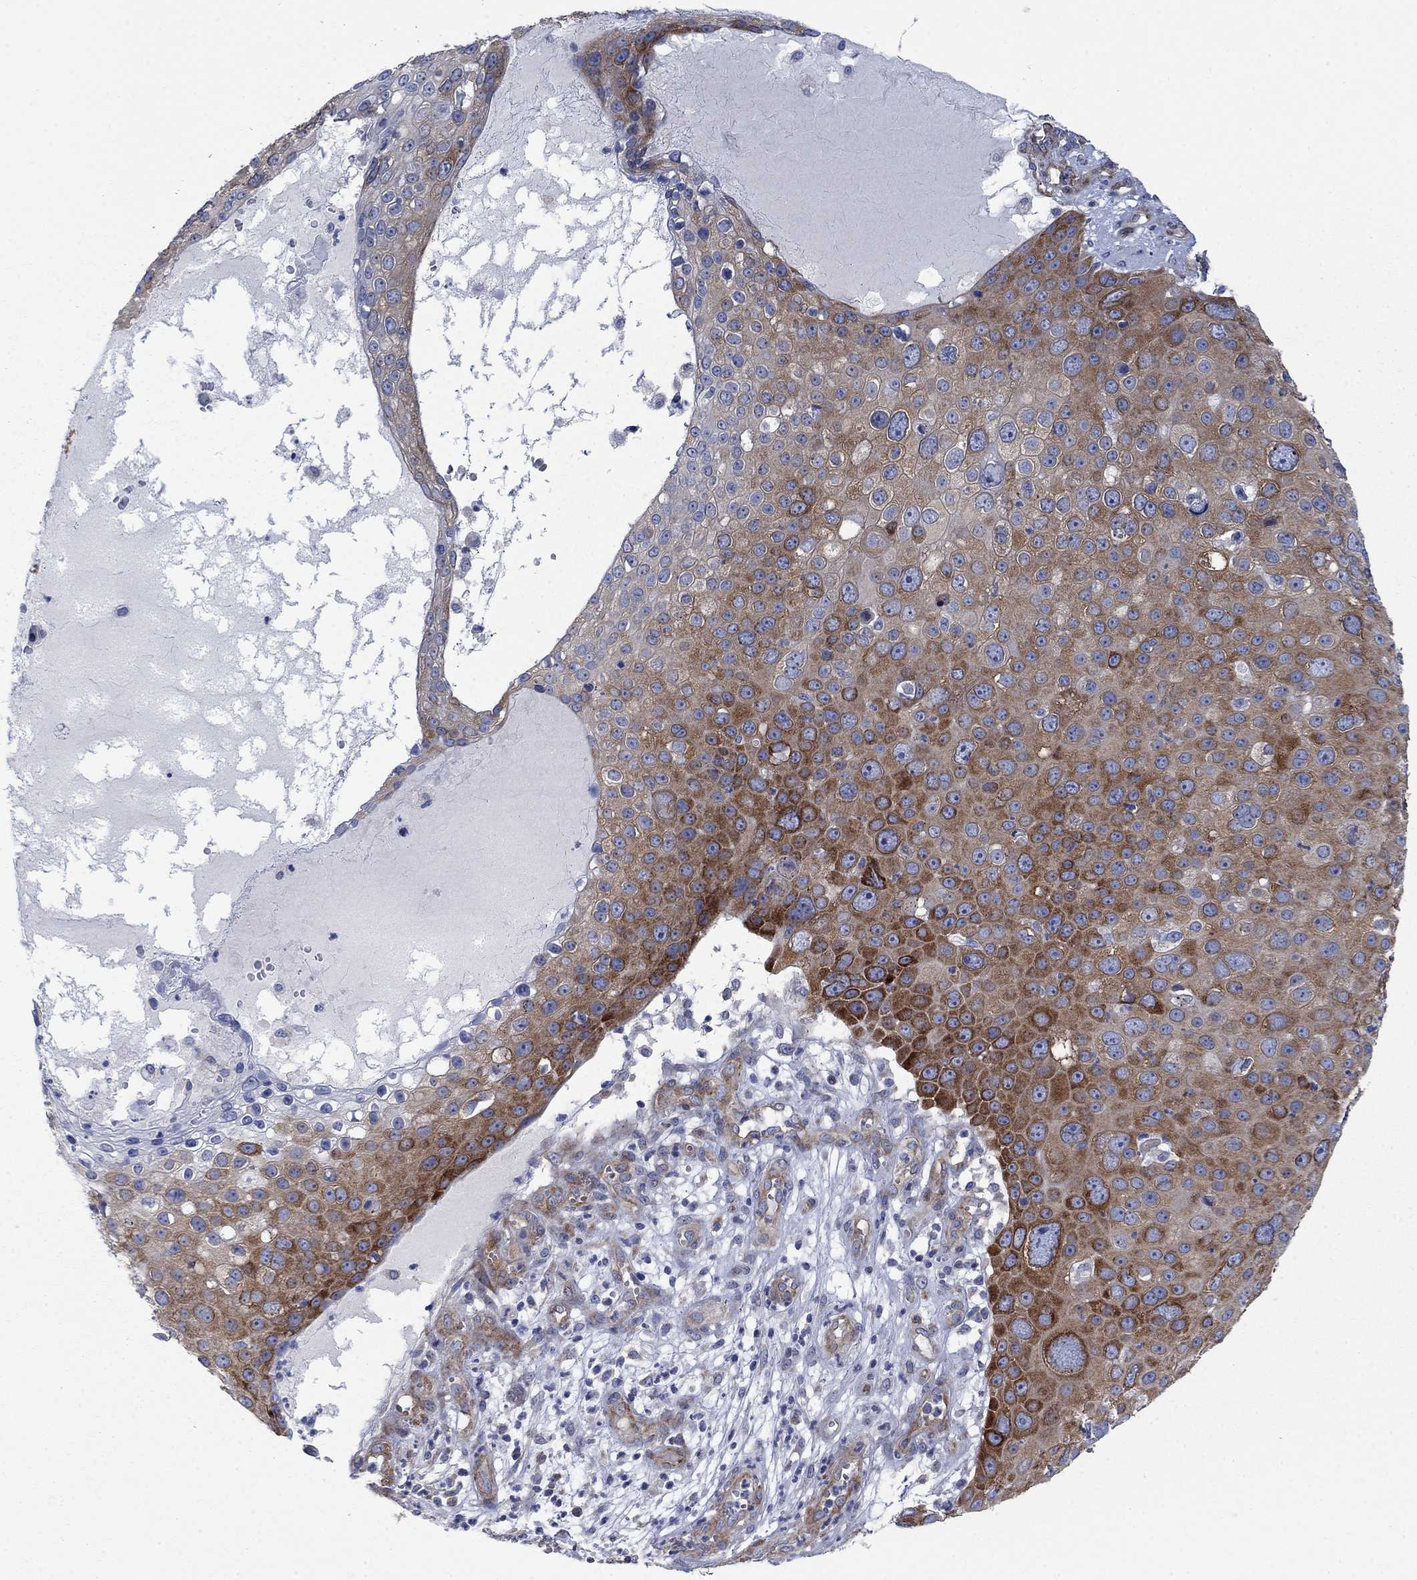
{"staining": {"intensity": "strong", "quantity": "25%-75%", "location": "cytoplasmic/membranous"}, "tissue": "skin cancer", "cell_type": "Tumor cells", "image_type": "cancer", "snomed": [{"axis": "morphology", "description": "Squamous cell carcinoma, NOS"}, {"axis": "topography", "description": "Skin"}], "caption": "This micrograph reveals immunohistochemistry staining of human squamous cell carcinoma (skin), with high strong cytoplasmic/membranous staining in about 25%-75% of tumor cells.", "gene": "FXR1", "patient": {"sex": "male", "age": 71}}